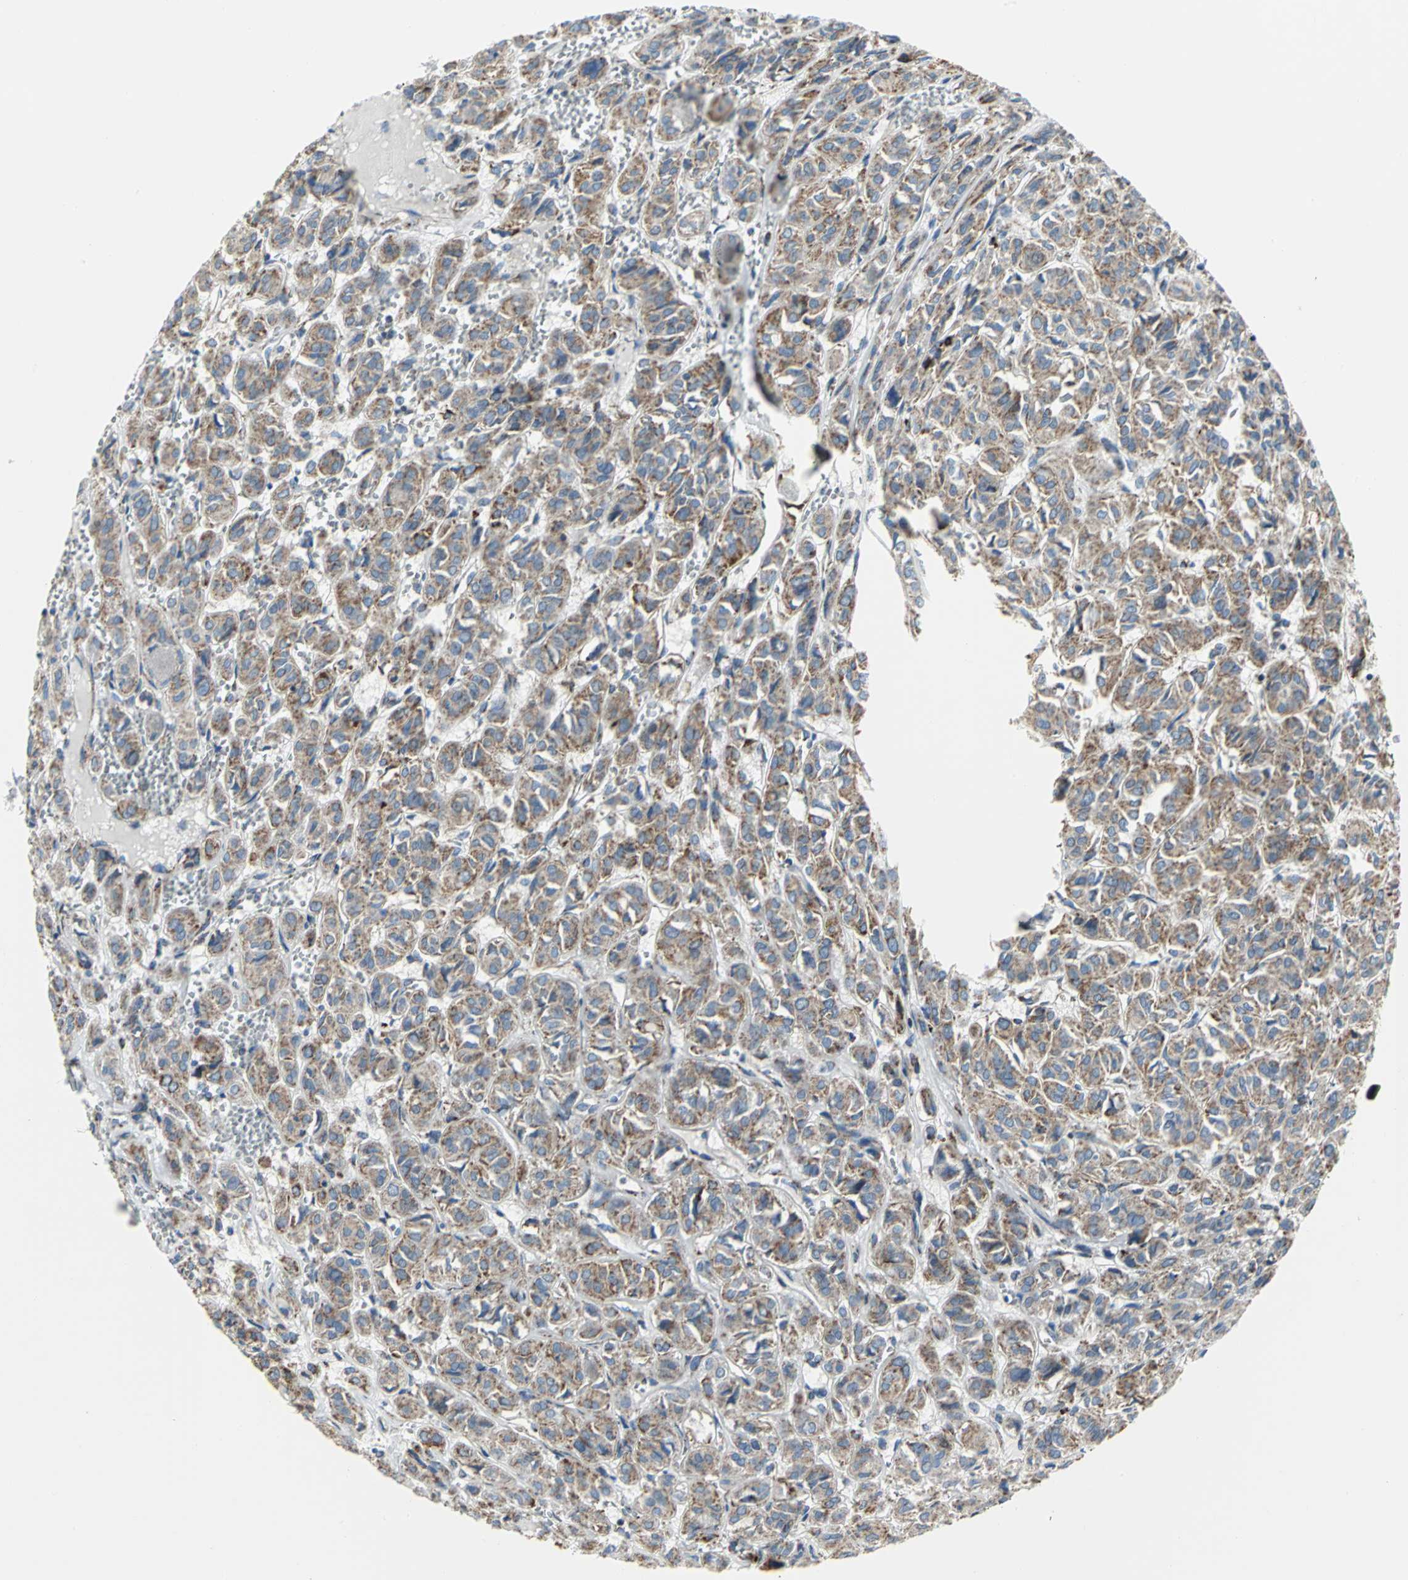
{"staining": {"intensity": "moderate", "quantity": ">75%", "location": "cytoplasmic/membranous"}, "tissue": "thyroid cancer", "cell_type": "Tumor cells", "image_type": "cancer", "snomed": [{"axis": "morphology", "description": "Follicular adenoma carcinoma, NOS"}, {"axis": "topography", "description": "Thyroid gland"}], "caption": "DAB (3,3'-diaminobenzidine) immunohistochemical staining of human follicular adenoma carcinoma (thyroid) demonstrates moderate cytoplasmic/membranous protein staining in about >75% of tumor cells.", "gene": "NTRK1", "patient": {"sex": "female", "age": 71}}